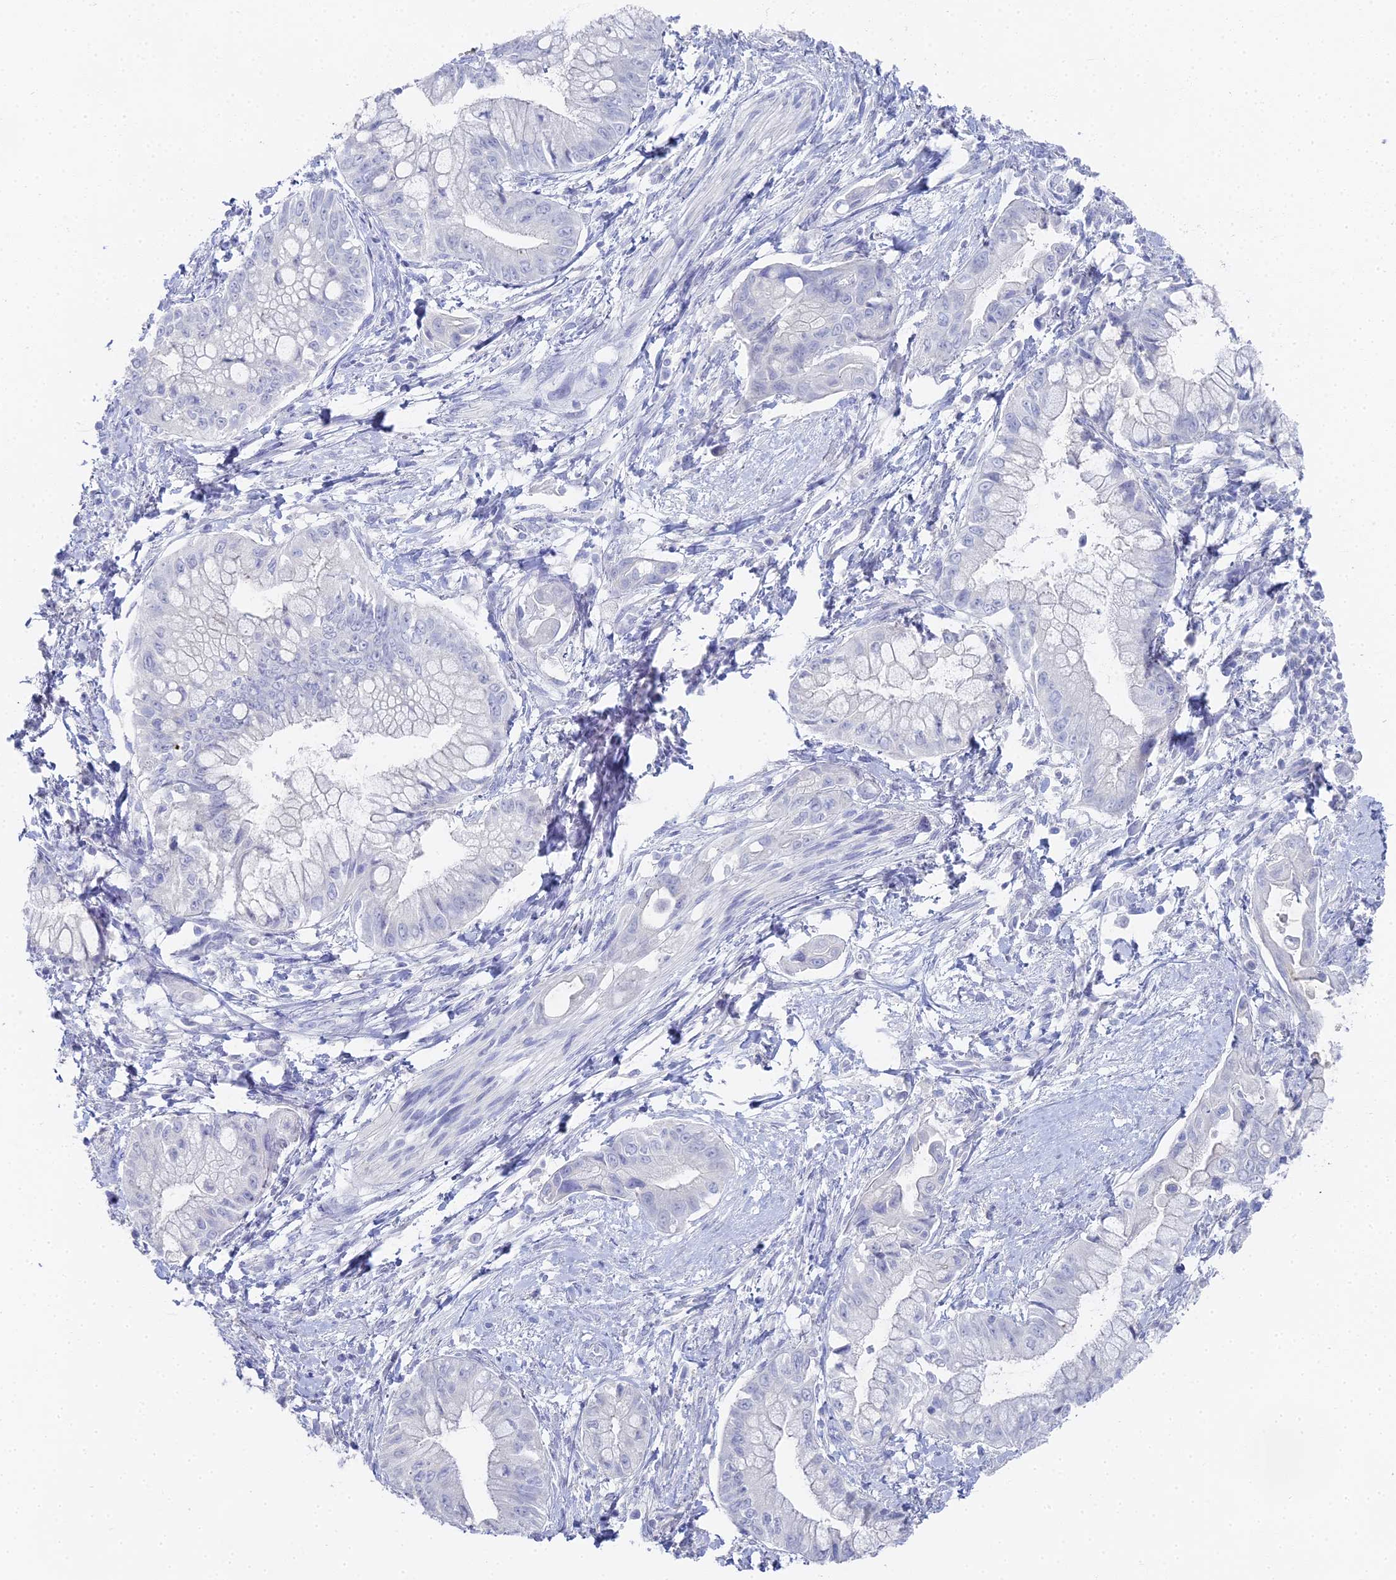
{"staining": {"intensity": "negative", "quantity": "none", "location": "none"}, "tissue": "pancreatic cancer", "cell_type": "Tumor cells", "image_type": "cancer", "snomed": [{"axis": "morphology", "description": "Adenocarcinoma, NOS"}, {"axis": "topography", "description": "Pancreas"}], "caption": "High power microscopy histopathology image of an immunohistochemistry histopathology image of pancreatic cancer (adenocarcinoma), revealing no significant positivity in tumor cells.", "gene": "ALPP", "patient": {"sex": "male", "age": 48}}